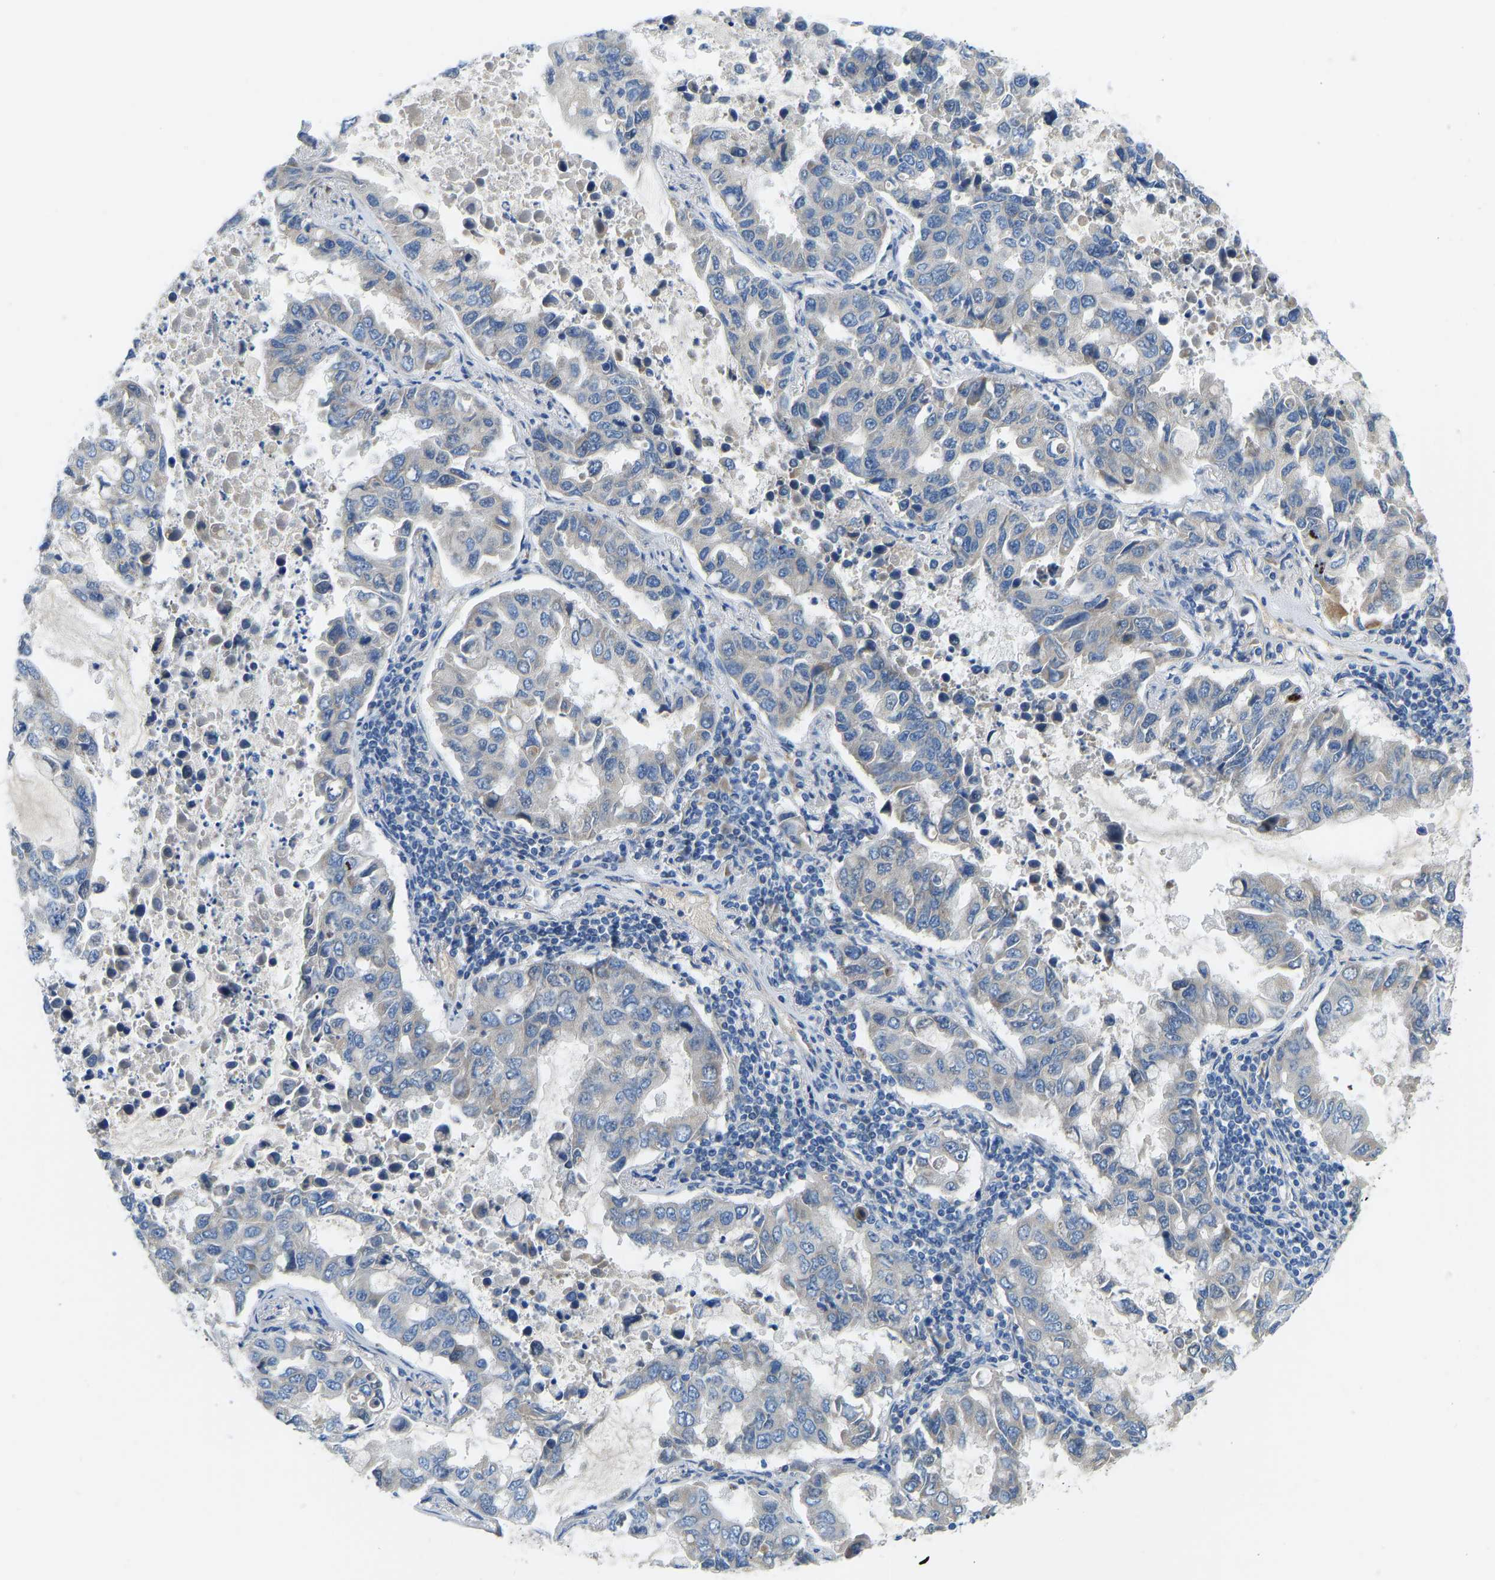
{"staining": {"intensity": "negative", "quantity": "none", "location": "none"}, "tissue": "lung cancer", "cell_type": "Tumor cells", "image_type": "cancer", "snomed": [{"axis": "morphology", "description": "Adenocarcinoma, NOS"}, {"axis": "topography", "description": "Lung"}], "caption": "Adenocarcinoma (lung) was stained to show a protein in brown. There is no significant positivity in tumor cells.", "gene": "COL15A1", "patient": {"sex": "male", "age": 64}}